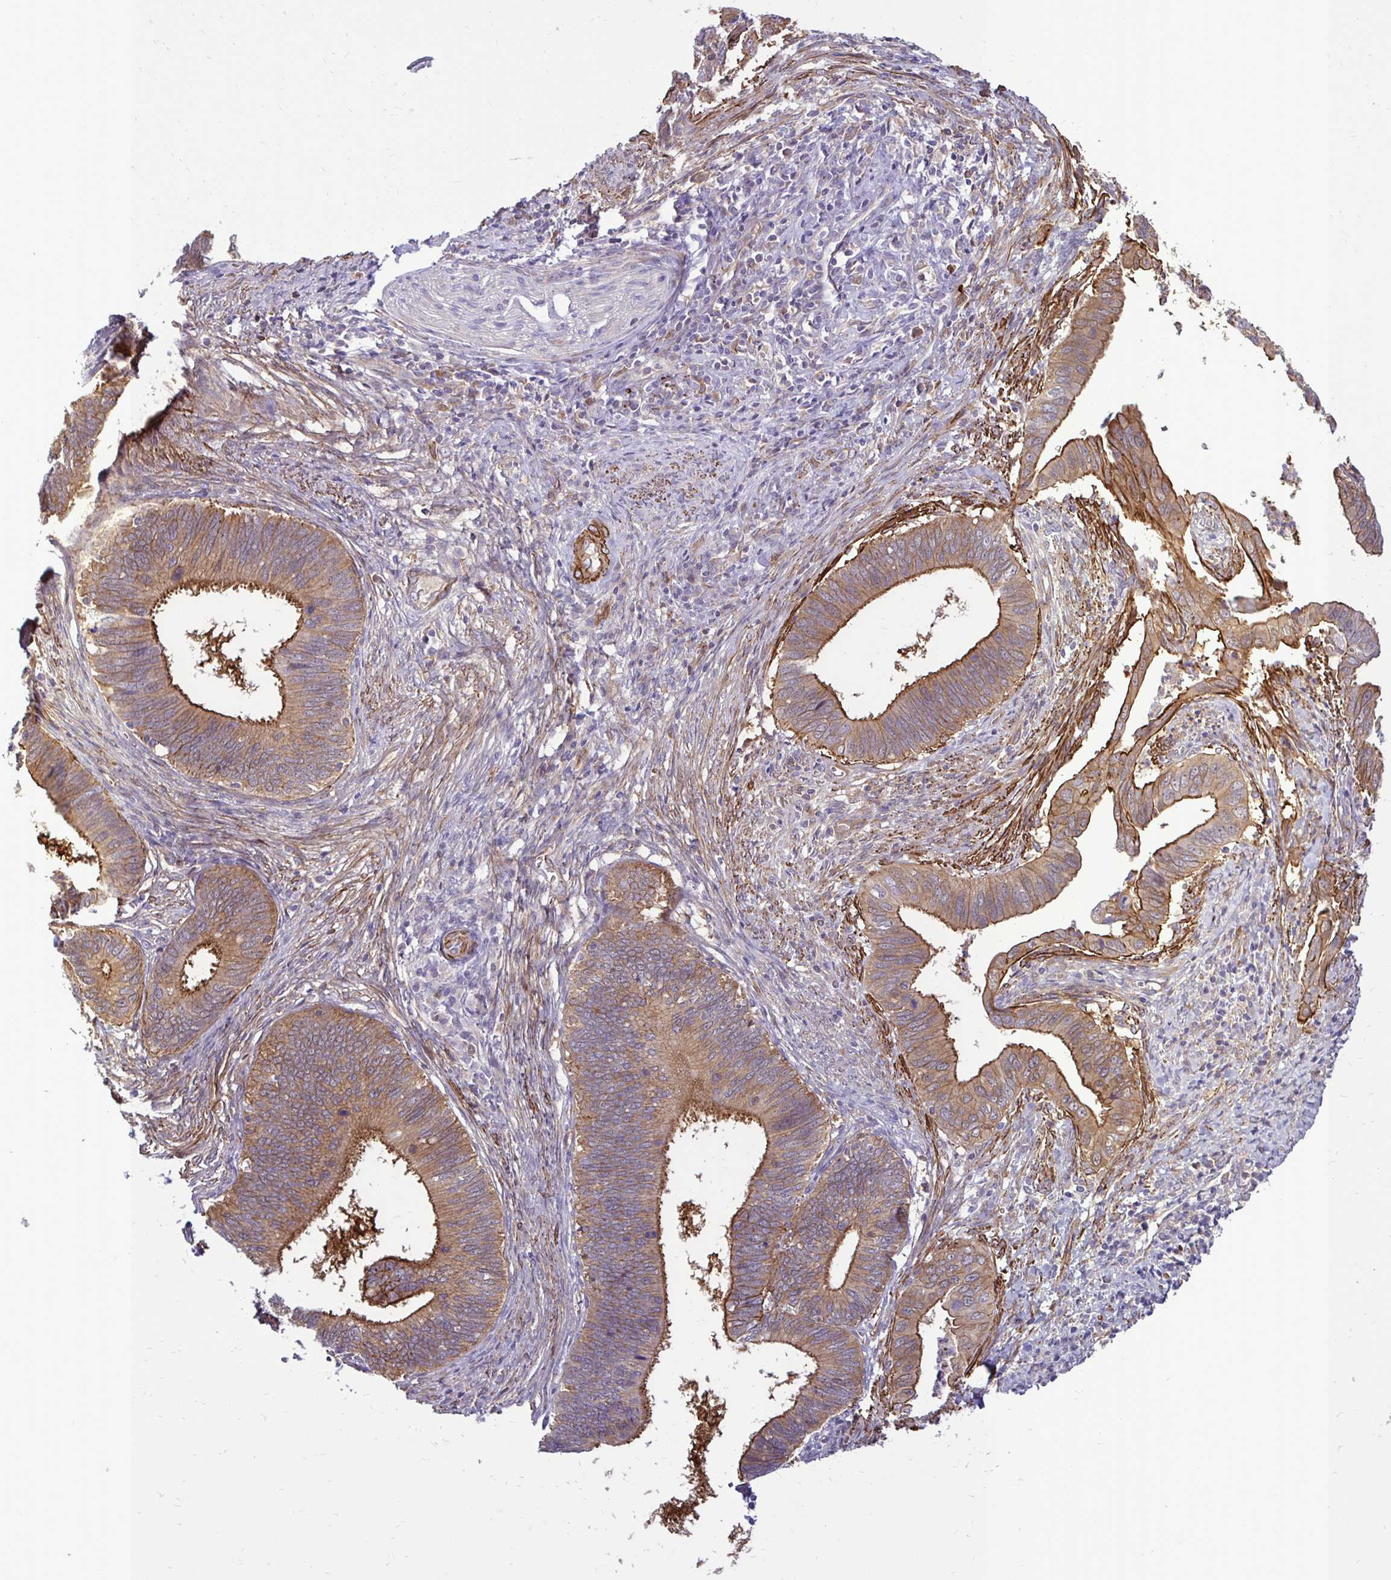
{"staining": {"intensity": "moderate", "quantity": ">75%", "location": "cytoplasmic/membranous"}, "tissue": "cervical cancer", "cell_type": "Tumor cells", "image_type": "cancer", "snomed": [{"axis": "morphology", "description": "Adenocarcinoma, NOS"}, {"axis": "topography", "description": "Cervix"}], "caption": "A high-resolution photomicrograph shows immunohistochemistry staining of cervical adenocarcinoma, which exhibits moderate cytoplasmic/membranous staining in approximately >75% of tumor cells.", "gene": "CTPS1", "patient": {"sex": "female", "age": 42}}